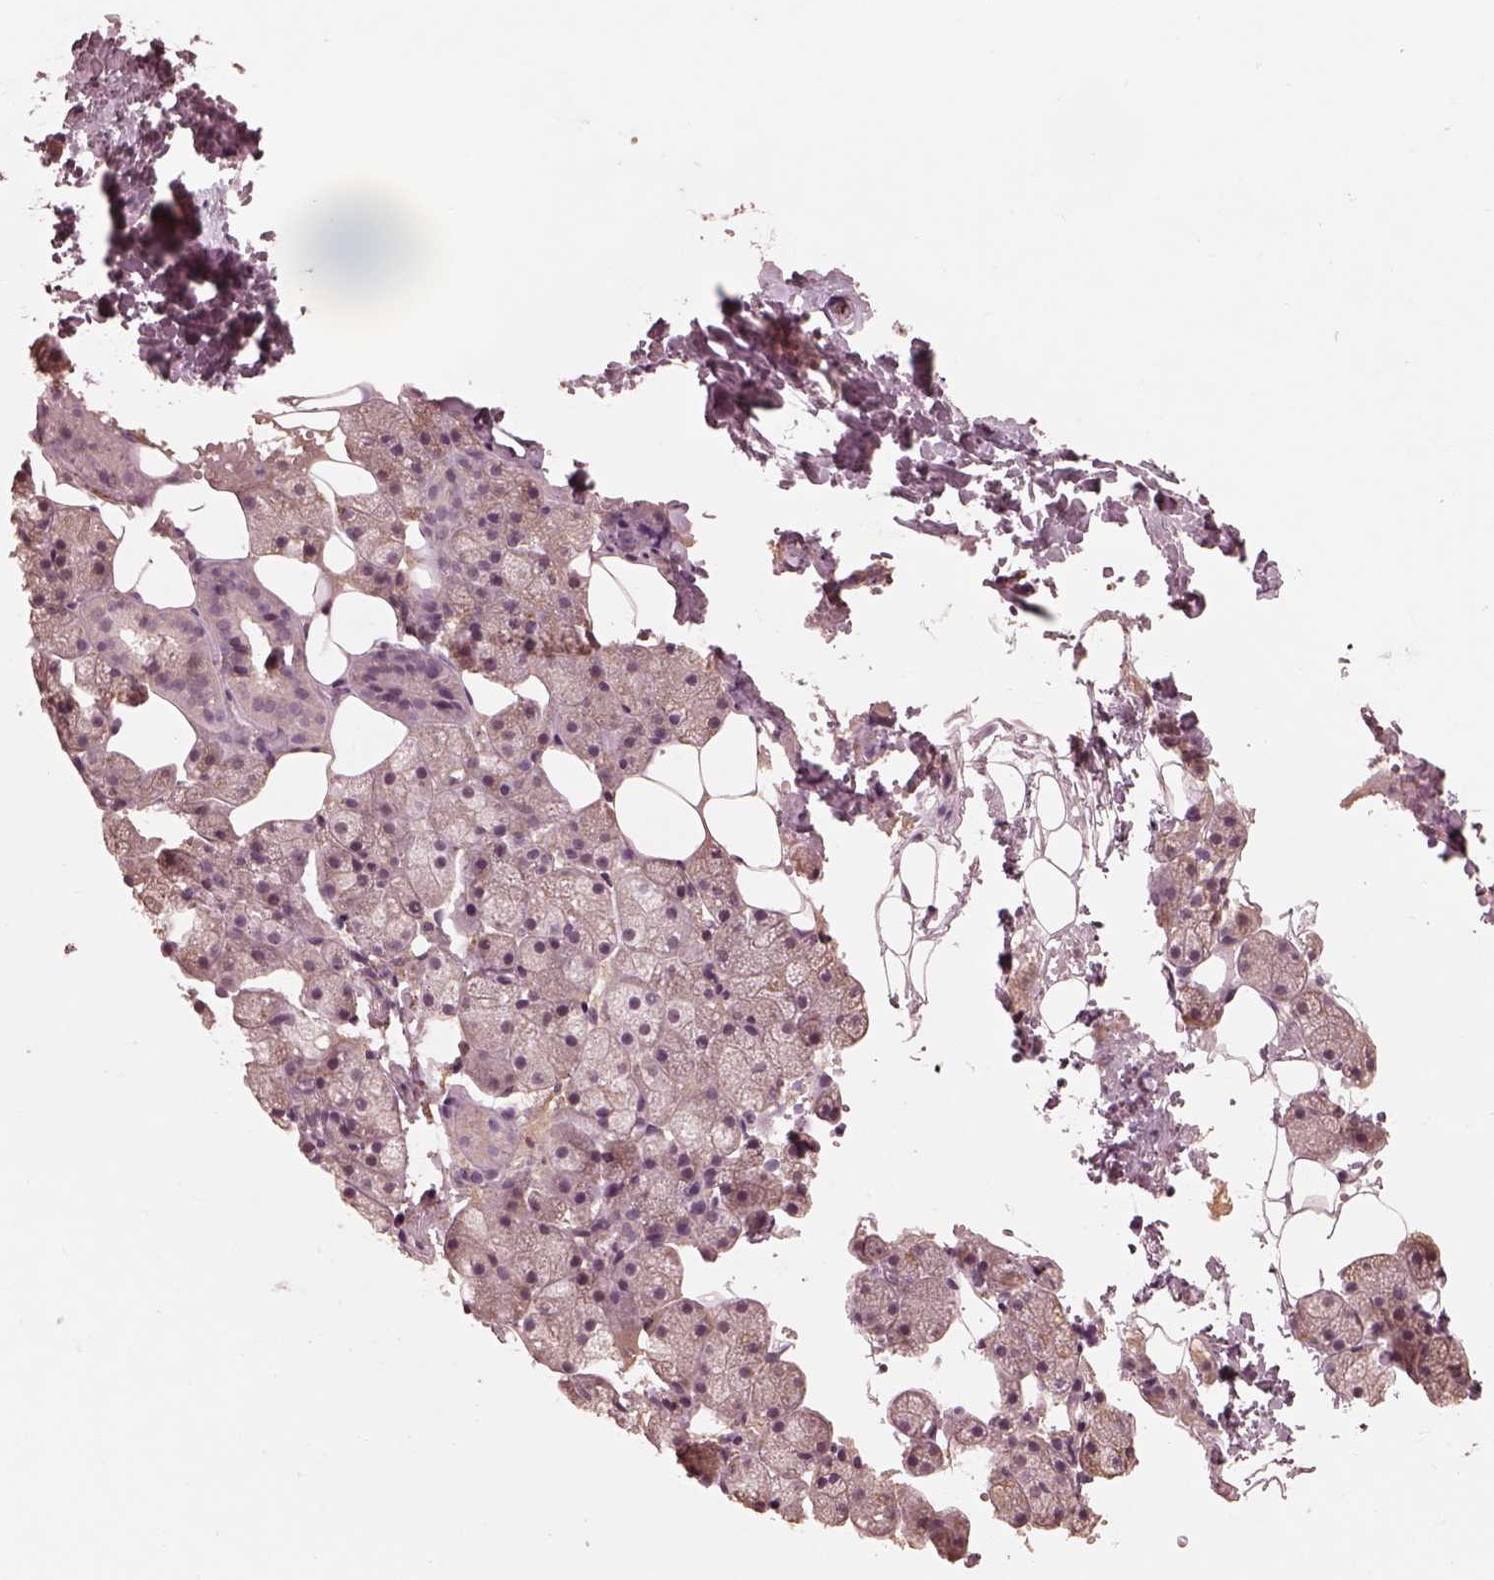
{"staining": {"intensity": "negative", "quantity": "none", "location": "none"}, "tissue": "salivary gland", "cell_type": "Glandular cells", "image_type": "normal", "snomed": [{"axis": "morphology", "description": "Normal tissue, NOS"}, {"axis": "topography", "description": "Salivary gland"}], "caption": "The micrograph exhibits no staining of glandular cells in unremarkable salivary gland.", "gene": "CALR3", "patient": {"sex": "male", "age": 38}}